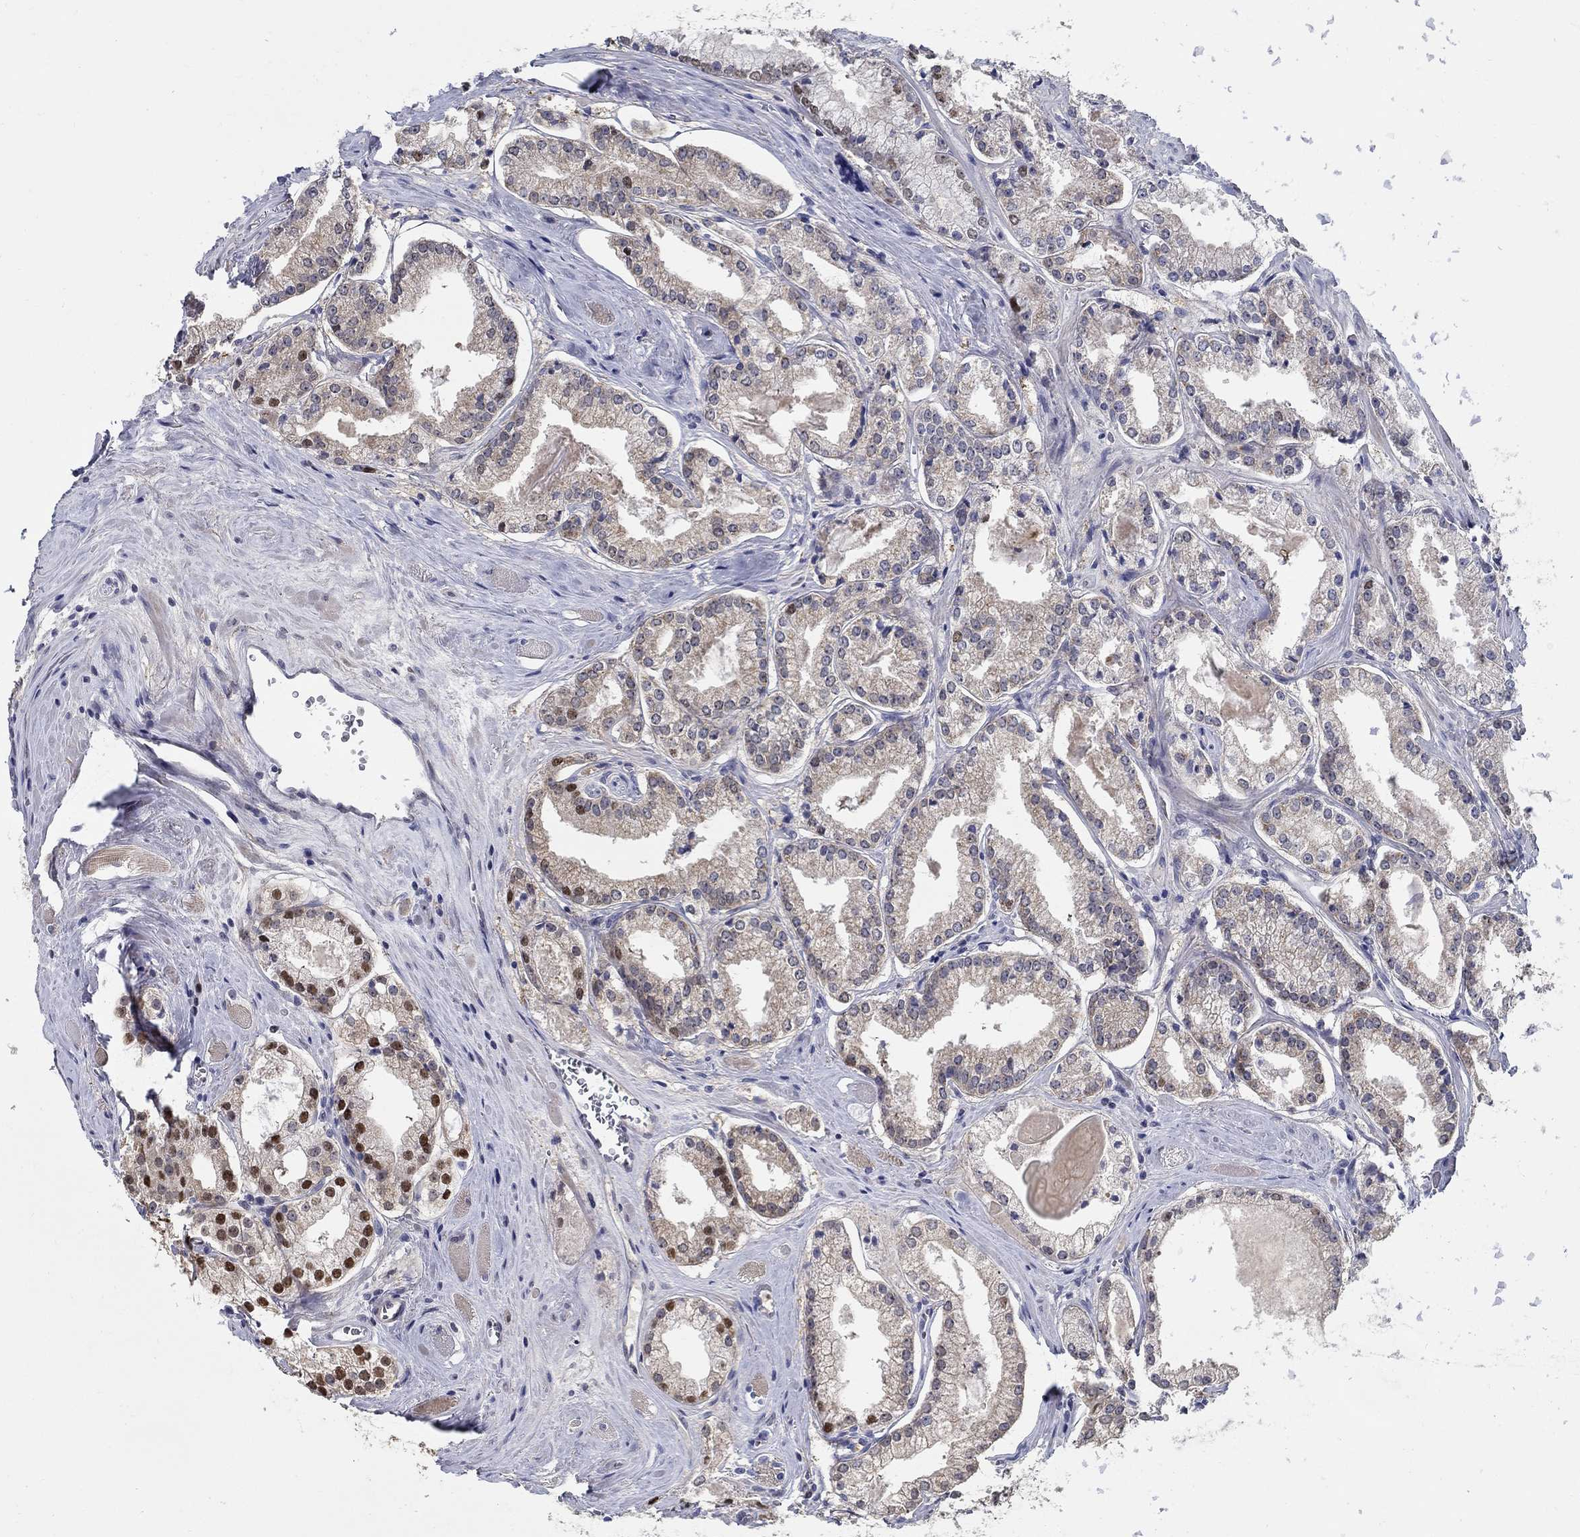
{"staining": {"intensity": "strong", "quantity": "<25%", "location": "nuclear"}, "tissue": "prostate cancer", "cell_type": "Tumor cells", "image_type": "cancer", "snomed": [{"axis": "morphology", "description": "Adenocarcinoma, NOS"}, {"axis": "topography", "description": "Prostate"}], "caption": "Prostate cancer (adenocarcinoma) stained with a brown dye displays strong nuclear positive staining in about <25% of tumor cells.", "gene": "C16orf46", "patient": {"sex": "male", "age": 72}}